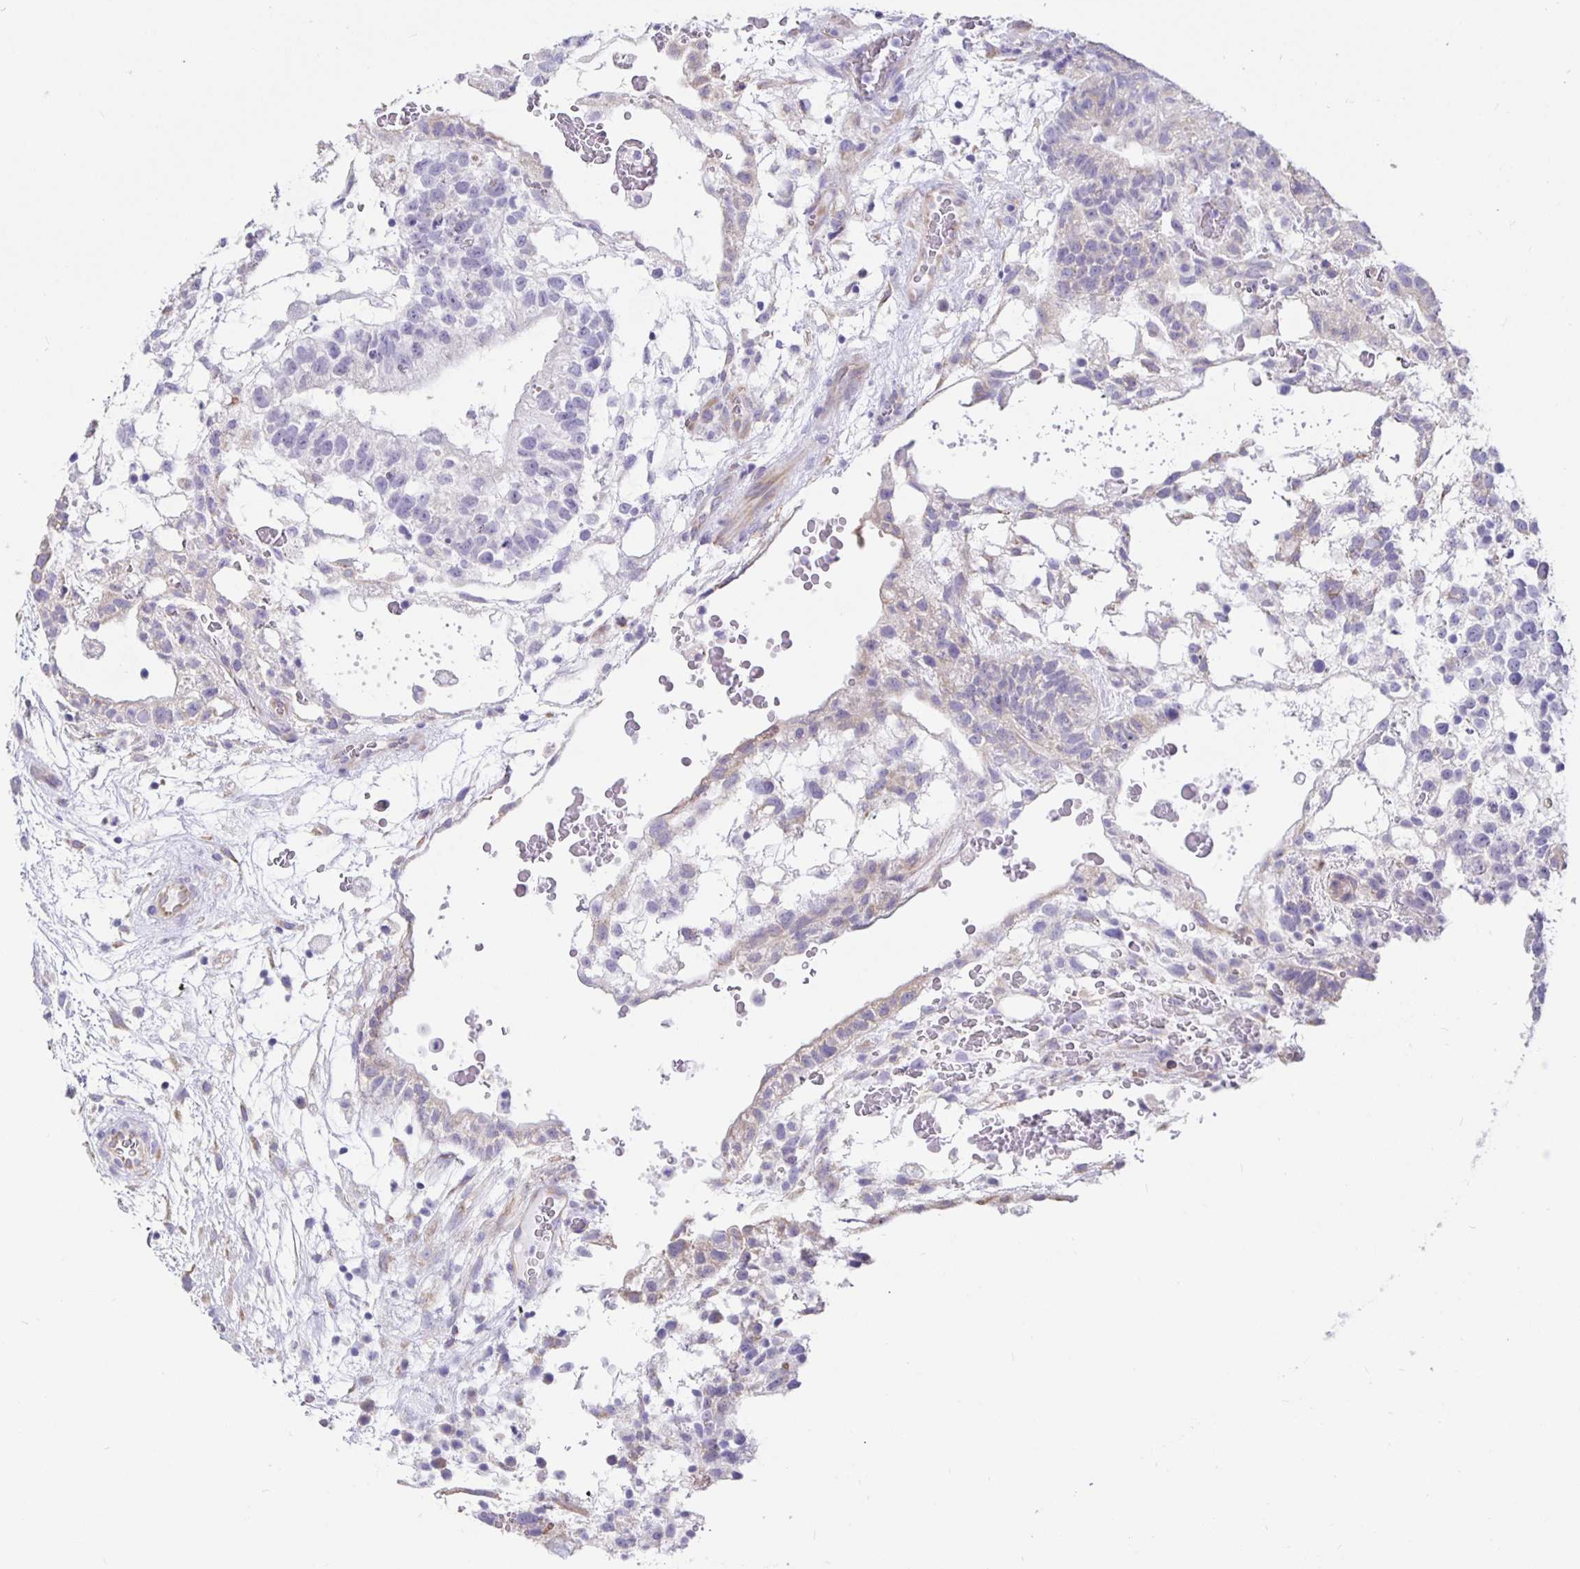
{"staining": {"intensity": "negative", "quantity": "none", "location": "none"}, "tissue": "testis cancer", "cell_type": "Tumor cells", "image_type": "cancer", "snomed": [{"axis": "morphology", "description": "Normal tissue, NOS"}, {"axis": "morphology", "description": "Carcinoma, Embryonal, NOS"}, {"axis": "topography", "description": "Testis"}], "caption": "Immunohistochemical staining of embryonal carcinoma (testis) demonstrates no significant staining in tumor cells.", "gene": "DNAI2", "patient": {"sex": "male", "age": 32}}